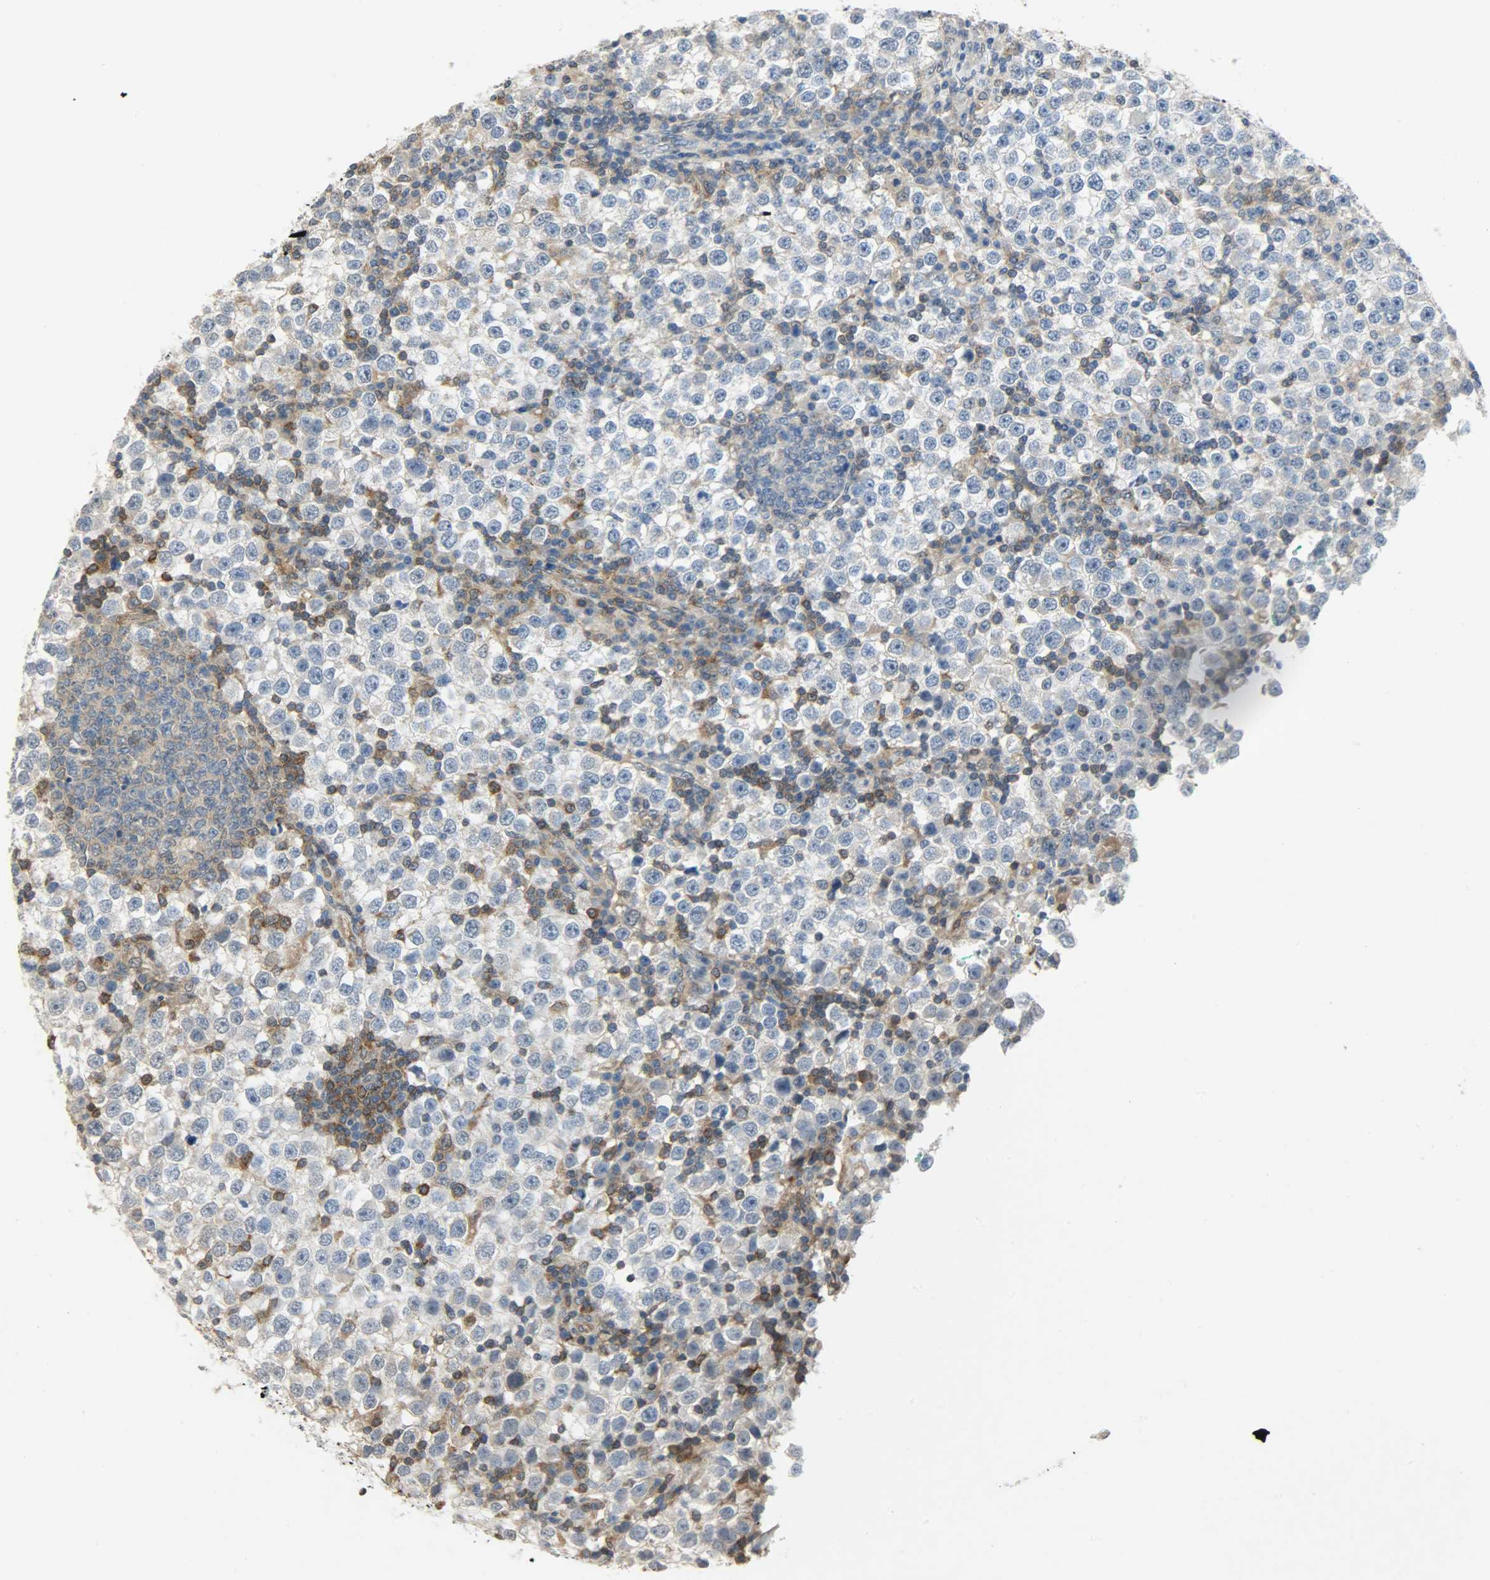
{"staining": {"intensity": "negative", "quantity": "none", "location": "none"}, "tissue": "testis cancer", "cell_type": "Tumor cells", "image_type": "cancer", "snomed": [{"axis": "morphology", "description": "Seminoma, NOS"}, {"axis": "topography", "description": "Testis"}], "caption": "High power microscopy image of an immunohistochemistry (IHC) micrograph of testis seminoma, revealing no significant staining in tumor cells.", "gene": "TRIM21", "patient": {"sex": "male", "age": 65}}